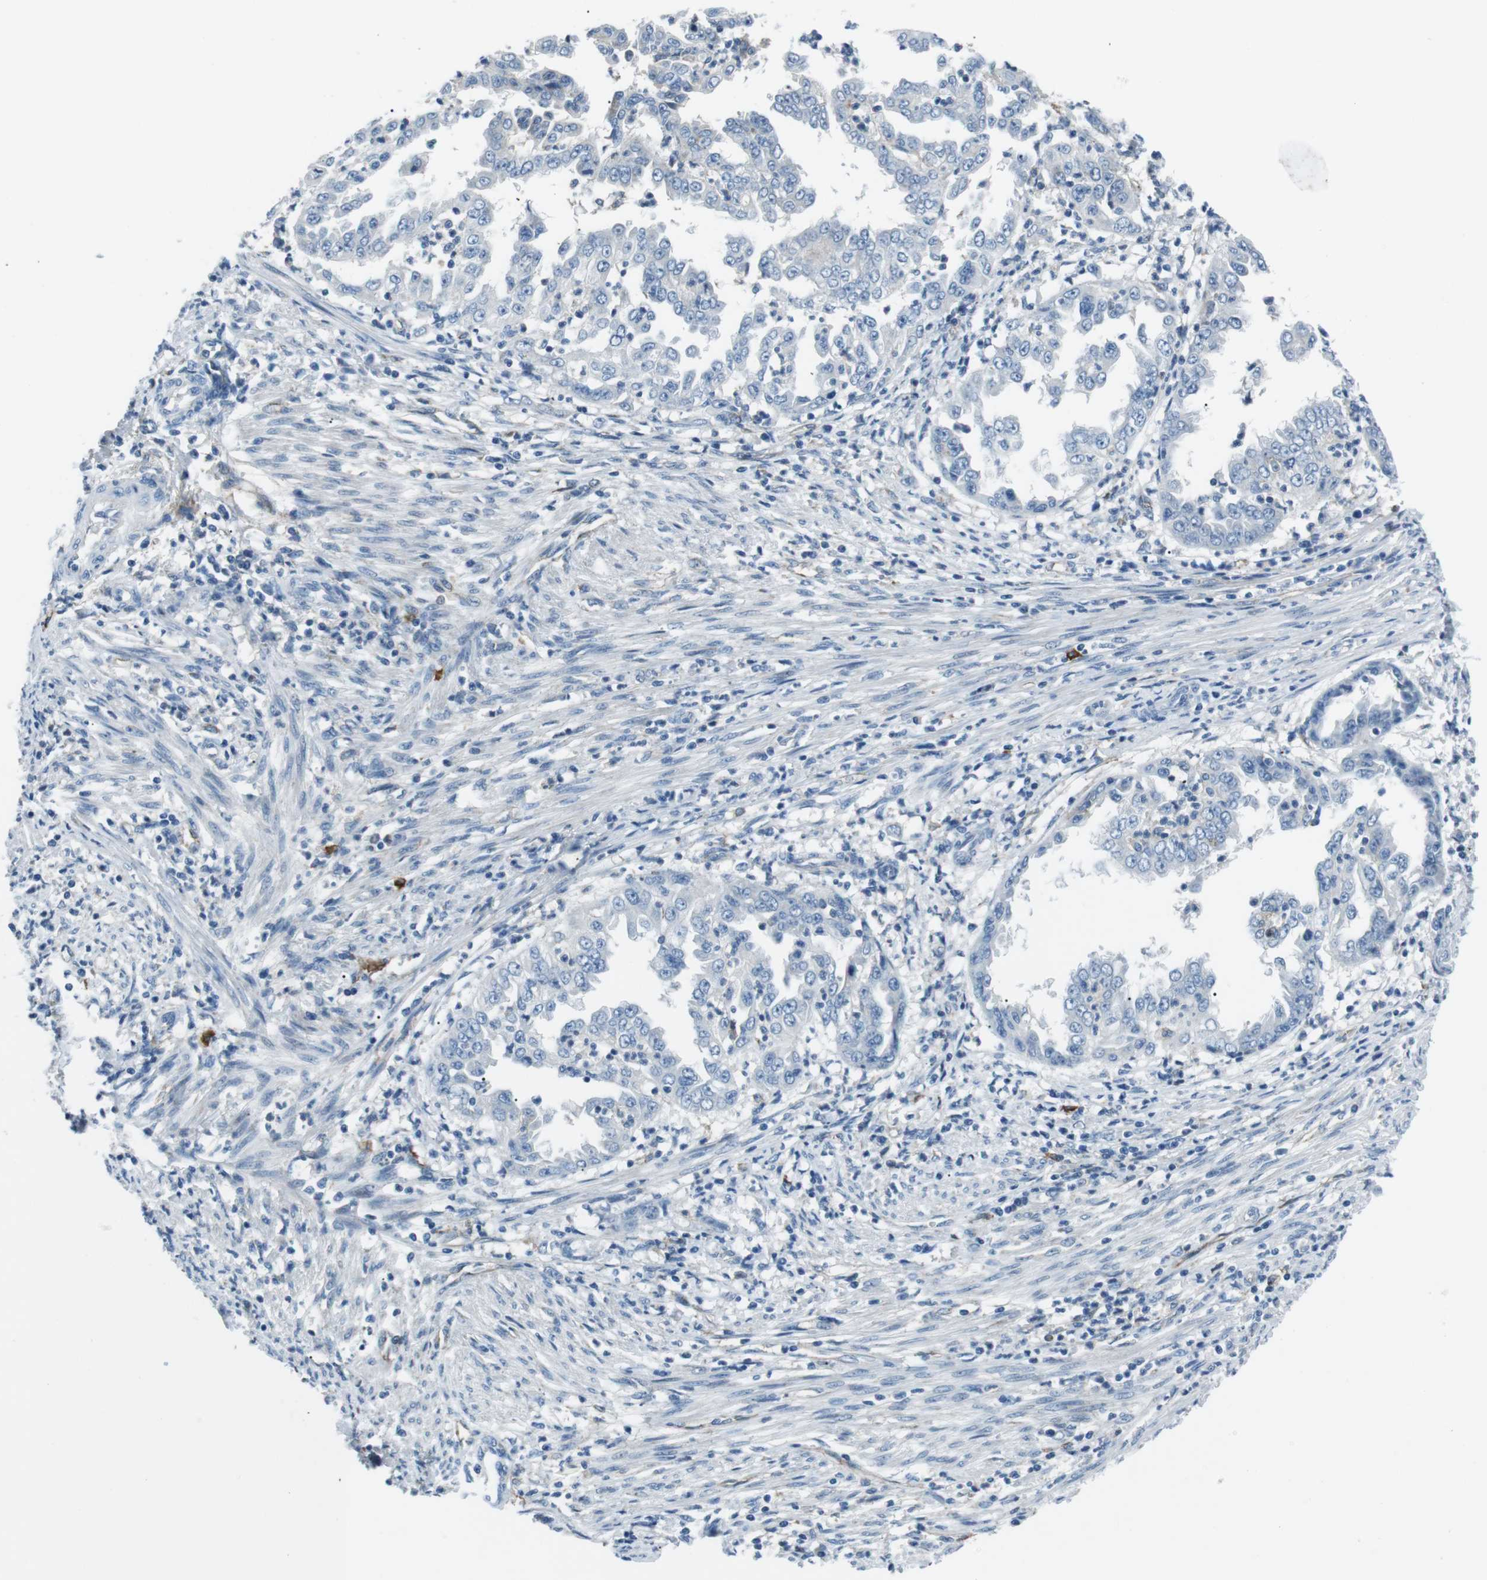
{"staining": {"intensity": "negative", "quantity": "none", "location": "none"}, "tissue": "endometrial cancer", "cell_type": "Tumor cells", "image_type": "cancer", "snomed": [{"axis": "morphology", "description": "Adenocarcinoma, NOS"}, {"axis": "topography", "description": "Endometrium"}], "caption": "Adenocarcinoma (endometrial) was stained to show a protein in brown. There is no significant positivity in tumor cells. (Brightfield microscopy of DAB immunohistochemistry at high magnification).", "gene": "CSF2RA", "patient": {"sex": "female", "age": 85}}